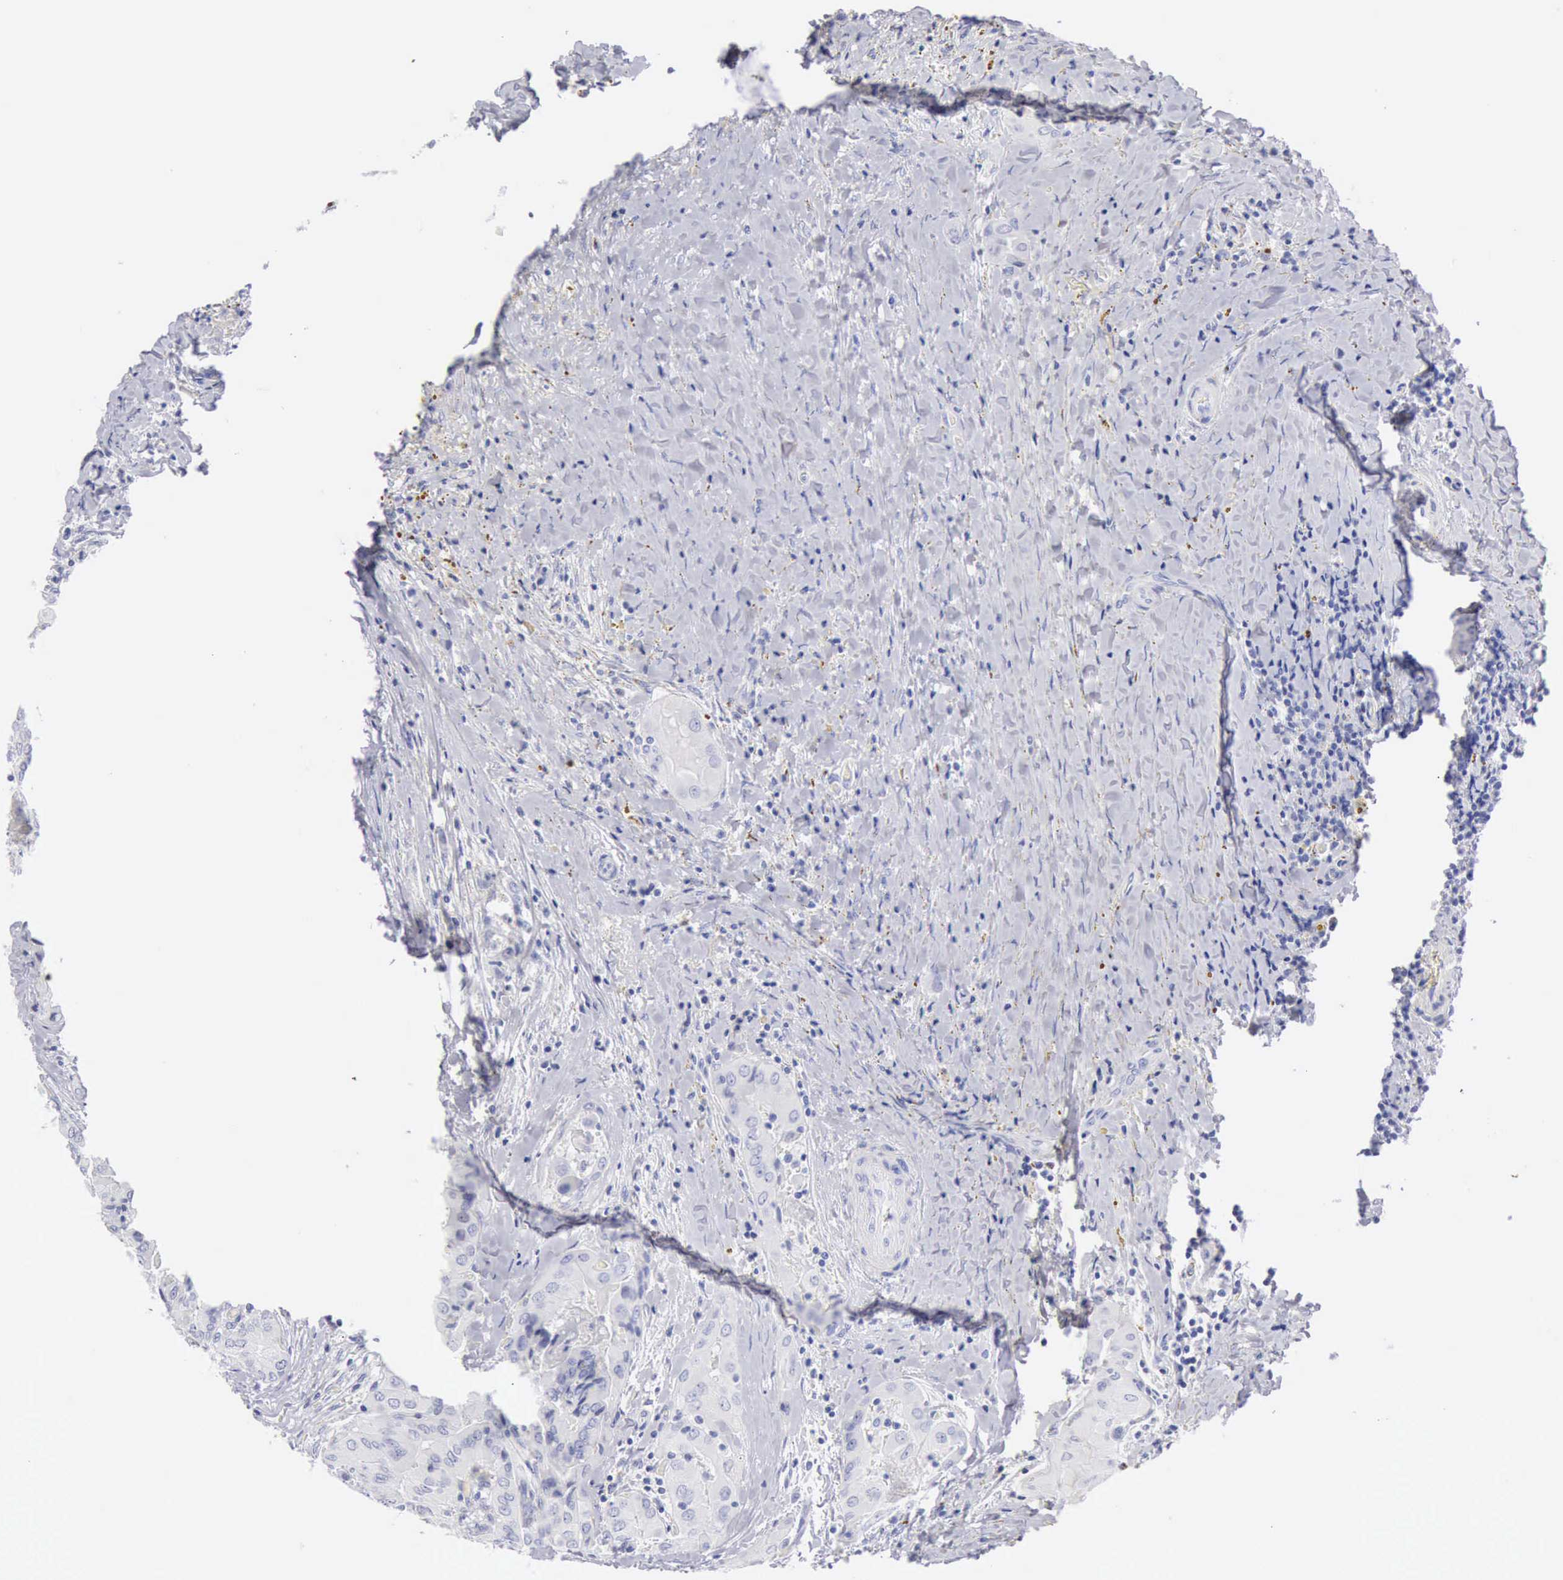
{"staining": {"intensity": "negative", "quantity": "none", "location": "none"}, "tissue": "thyroid cancer", "cell_type": "Tumor cells", "image_type": "cancer", "snomed": [{"axis": "morphology", "description": "Papillary adenocarcinoma, NOS"}, {"axis": "topography", "description": "Thyroid gland"}], "caption": "Histopathology image shows no significant protein staining in tumor cells of papillary adenocarcinoma (thyroid).", "gene": "KRT10", "patient": {"sex": "female", "age": 71}}